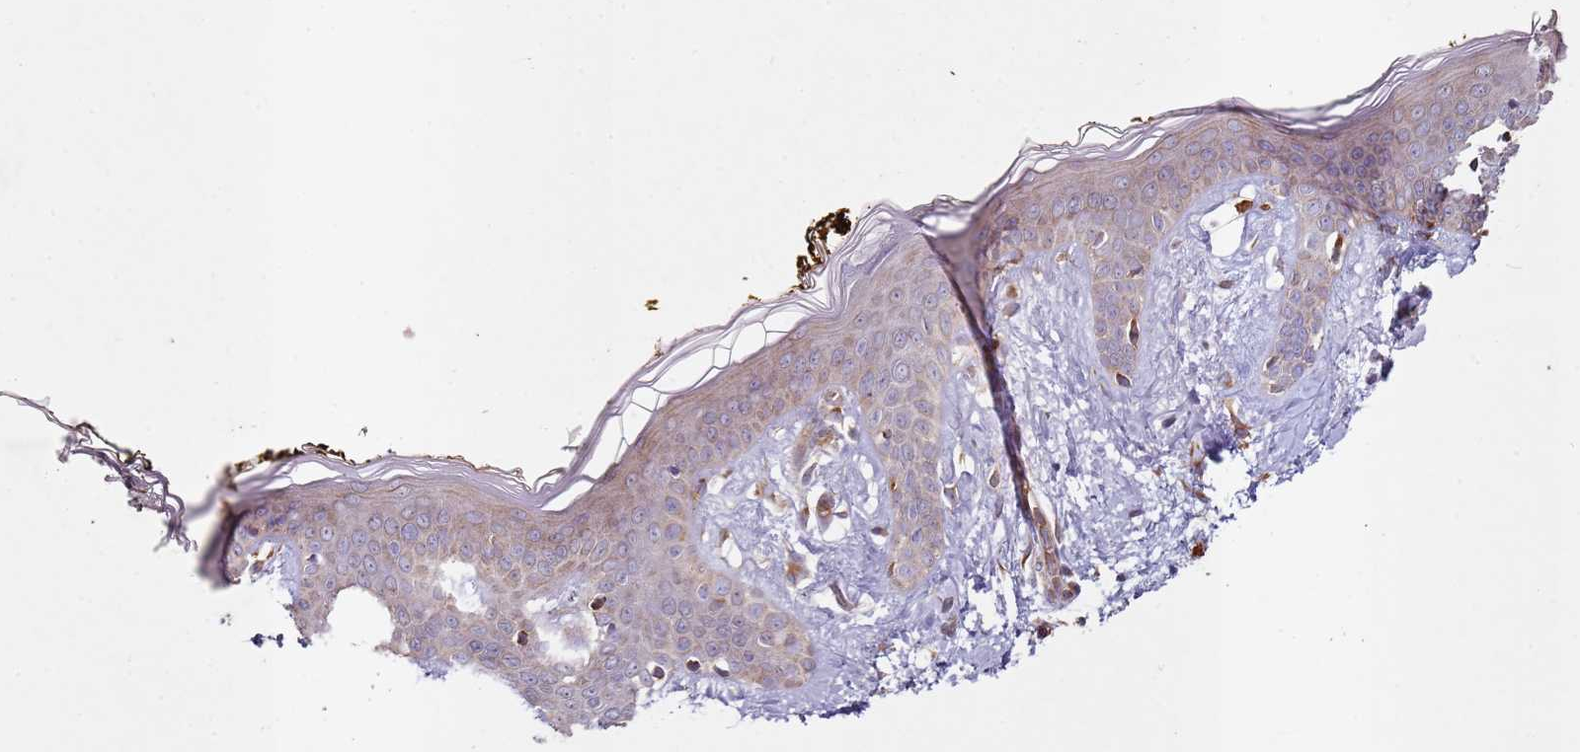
{"staining": {"intensity": "strong", "quantity": ">75%", "location": "cytoplasmic/membranous"}, "tissue": "skin", "cell_type": "Fibroblasts", "image_type": "normal", "snomed": [{"axis": "morphology", "description": "Normal tissue, NOS"}, {"axis": "topography", "description": "Skin"}], "caption": "A histopathology image of skin stained for a protein reveals strong cytoplasmic/membranous brown staining in fibroblasts. The protein is stained brown, and the nuclei are stained in blue (DAB IHC with brightfield microscopy, high magnification).", "gene": "ARFRP1", "patient": {"sex": "female", "age": 34}}